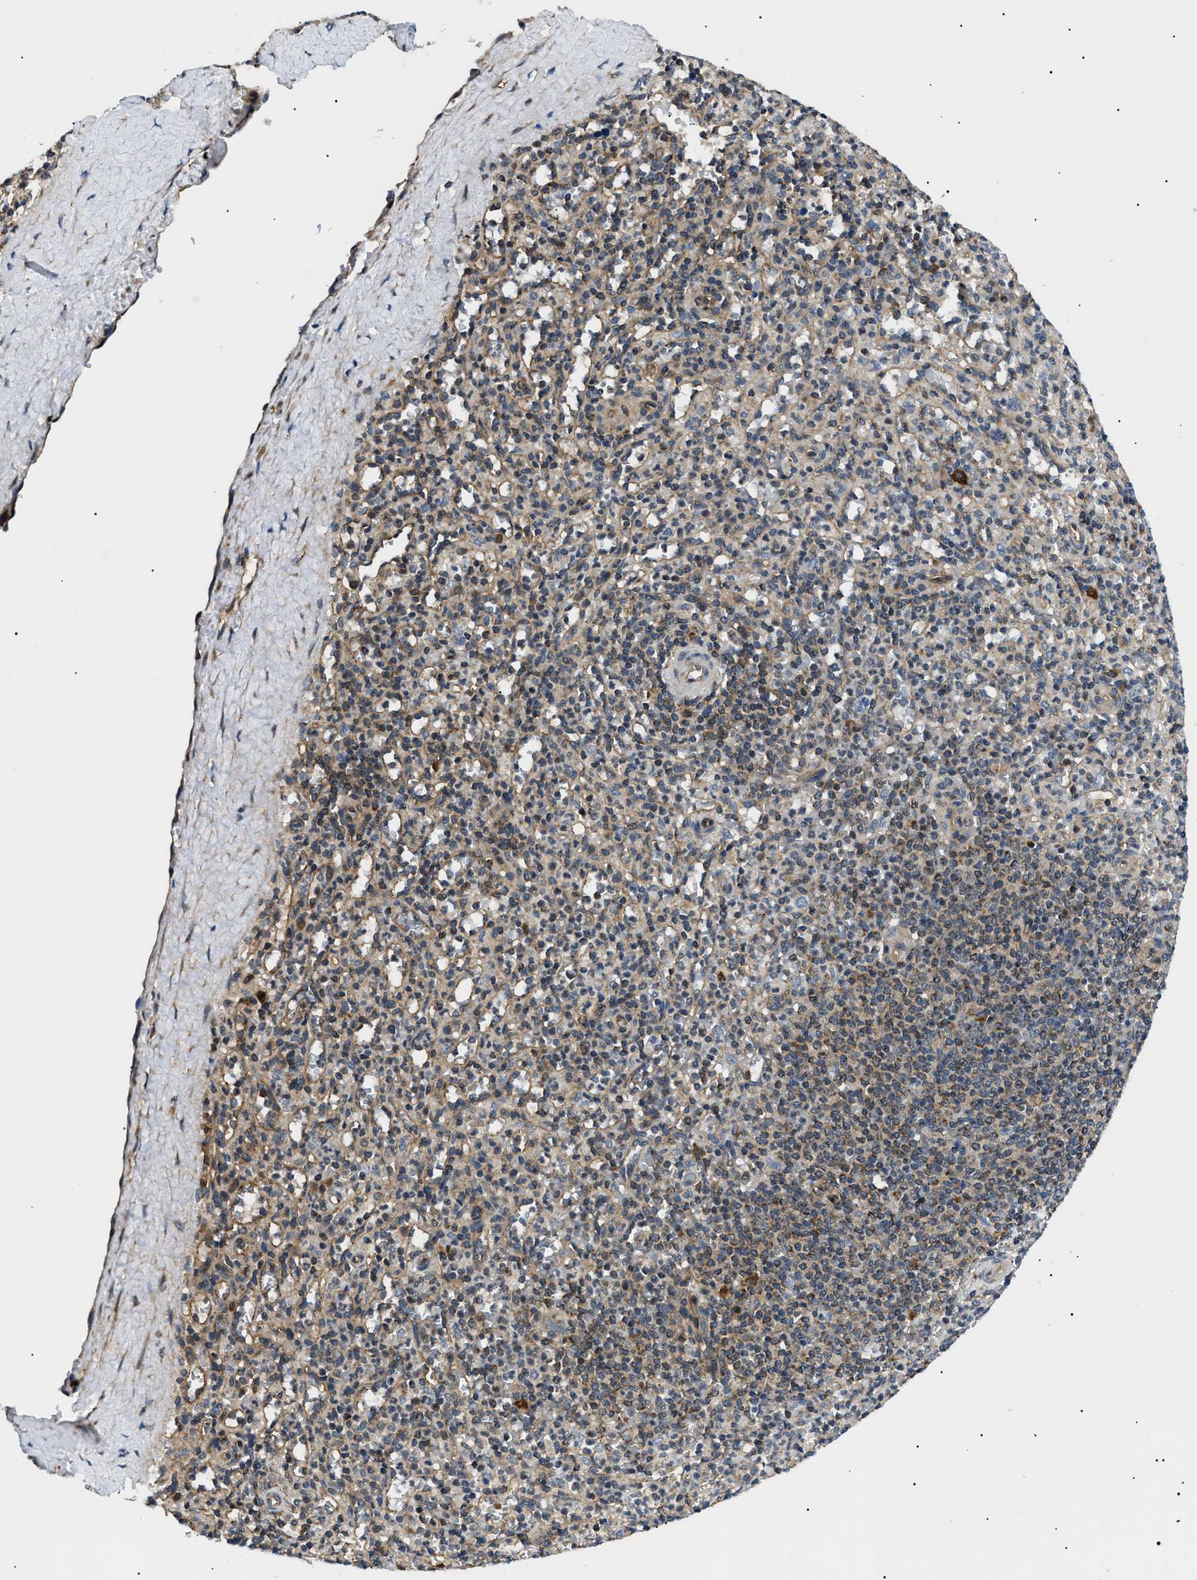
{"staining": {"intensity": "weak", "quantity": ">75%", "location": "cytoplasmic/membranous"}, "tissue": "spleen", "cell_type": "Cells in red pulp", "image_type": "normal", "snomed": [{"axis": "morphology", "description": "Normal tissue, NOS"}, {"axis": "topography", "description": "Spleen"}], "caption": "Immunohistochemistry (IHC) staining of normal spleen, which reveals low levels of weak cytoplasmic/membranous expression in about >75% of cells in red pulp indicating weak cytoplasmic/membranous protein staining. The staining was performed using DAB (3,3'-diaminobenzidine) (brown) for protein detection and nuclei were counterstained in hematoxylin (blue).", "gene": "SRPK1", "patient": {"sex": "male", "age": 36}}